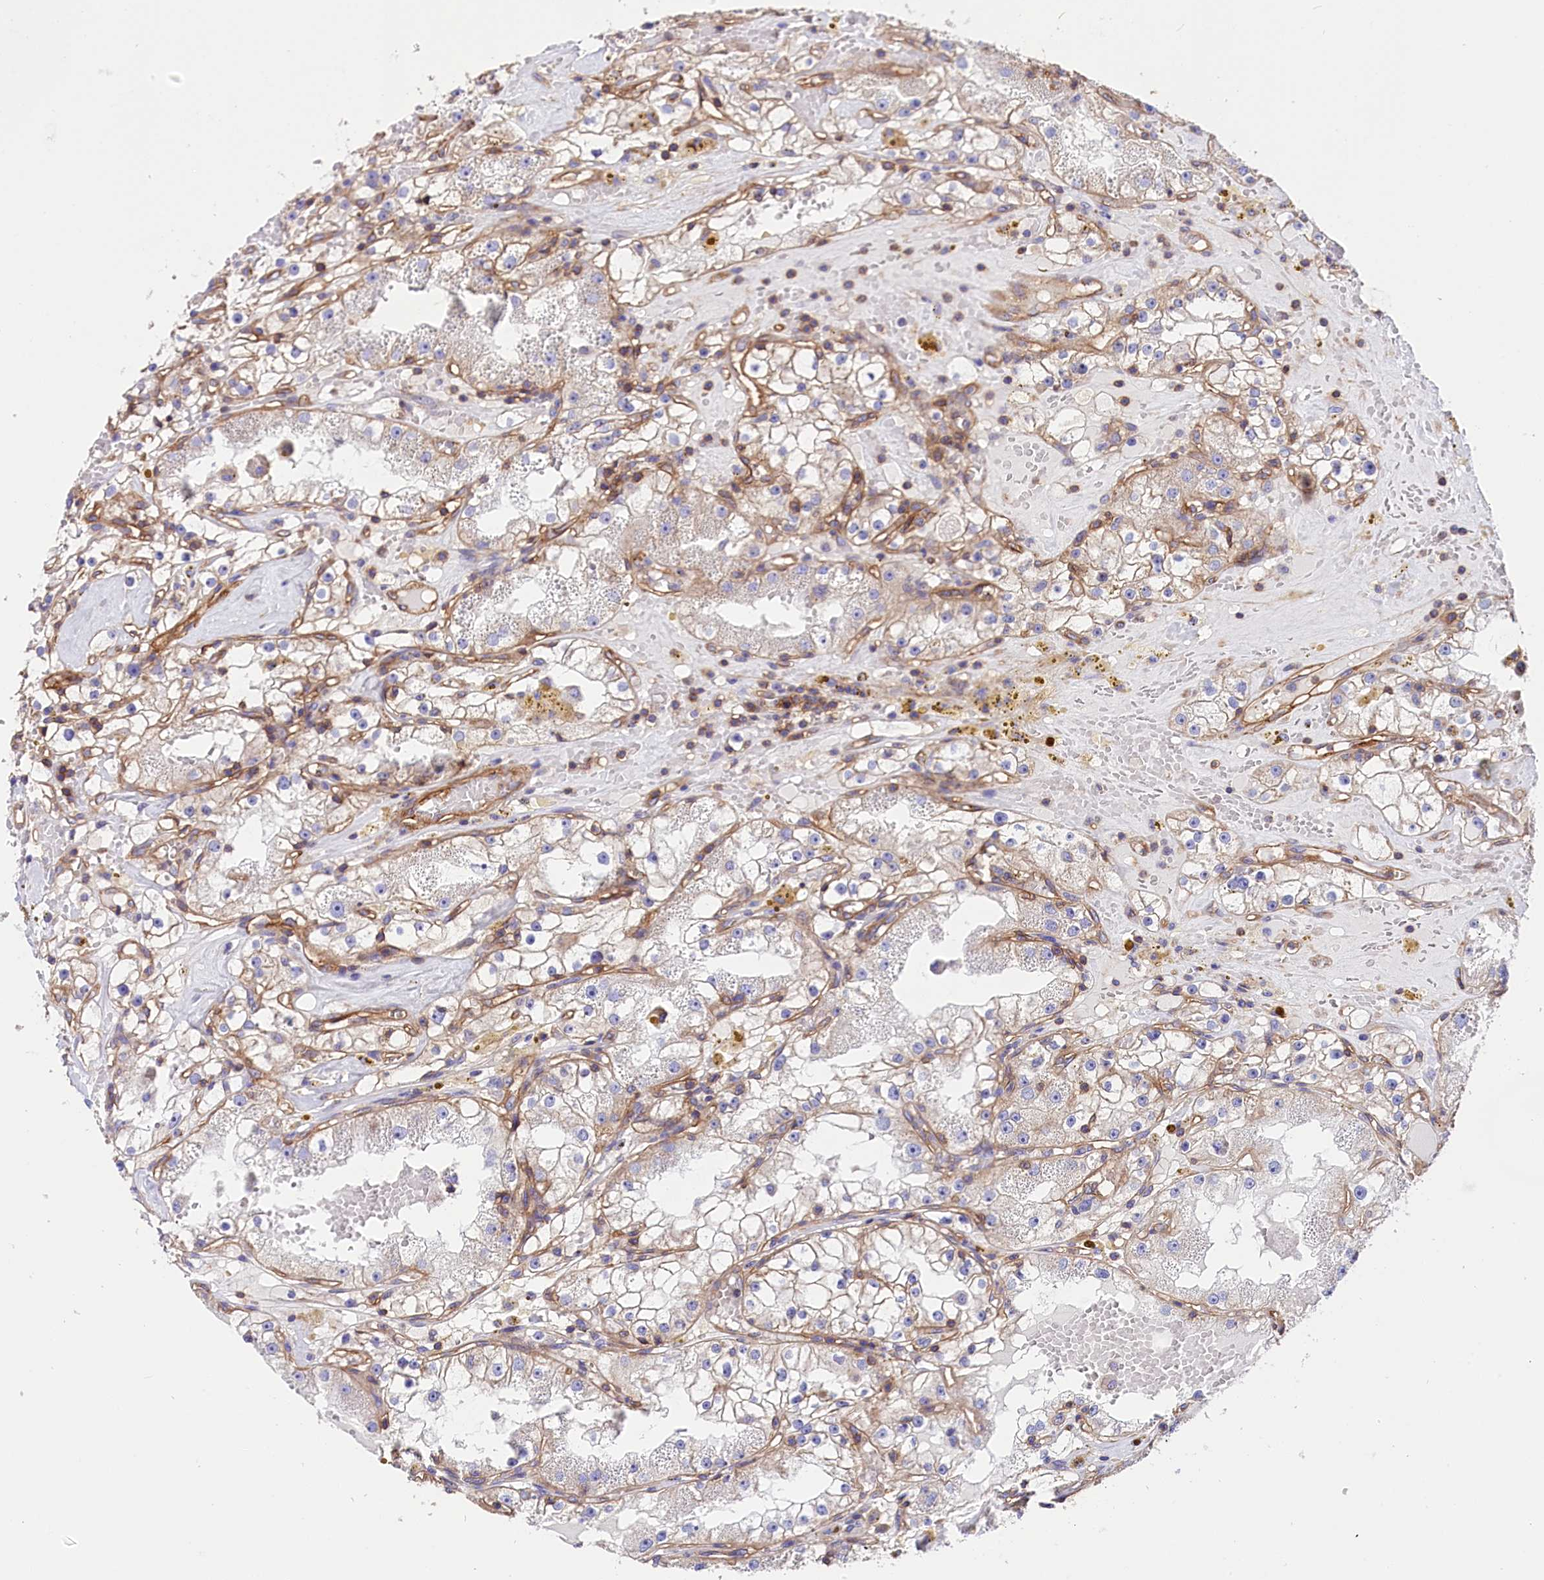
{"staining": {"intensity": "weak", "quantity": "<25%", "location": "cytoplasmic/membranous"}, "tissue": "renal cancer", "cell_type": "Tumor cells", "image_type": "cancer", "snomed": [{"axis": "morphology", "description": "Adenocarcinoma, NOS"}, {"axis": "topography", "description": "Kidney"}], "caption": "DAB (3,3'-diaminobenzidine) immunohistochemical staining of human renal adenocarcinoma shows no significant staining in tumor cells.", "gene": "ATP2B4", "patient": {"sex": "male", "age": 56}}